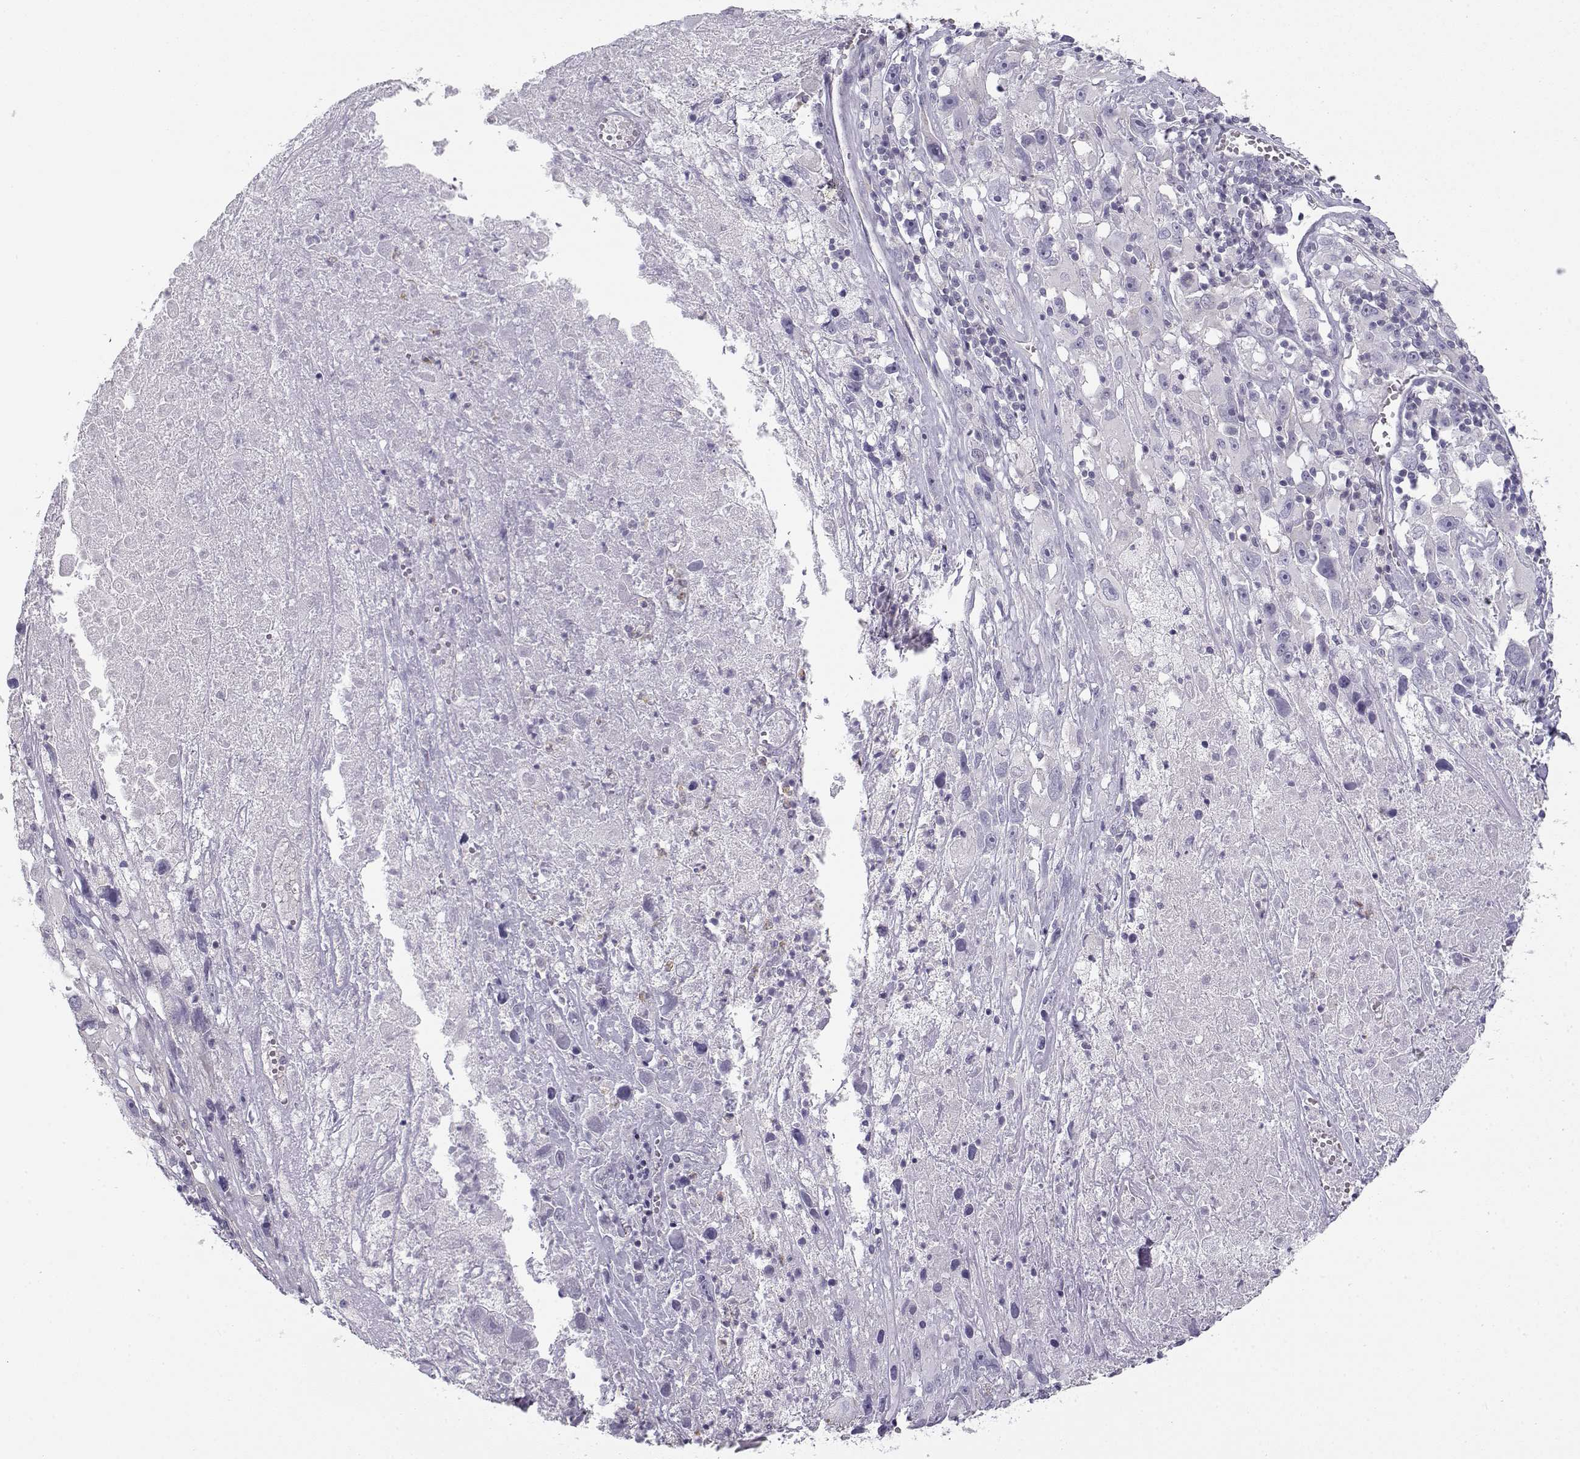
{"staining": {"intensity": "negative", "quantity": "none", "location": "none"}, "tissue": "melanoma", "cell_type": "Tumor cells", "image_type": "cancer", "snomed": [{"axis": "morphology", "description": "Malignant melanoma, Metastatic site"}, {"axis": "topography", "description": "Lymph node"}], "caption": "A histopathology image of human malignant melanoma (metastatic site) is negative for staining in tumor cells.", "gene": "MYO1A", "patient": {"sex": "male", "age": 50}}